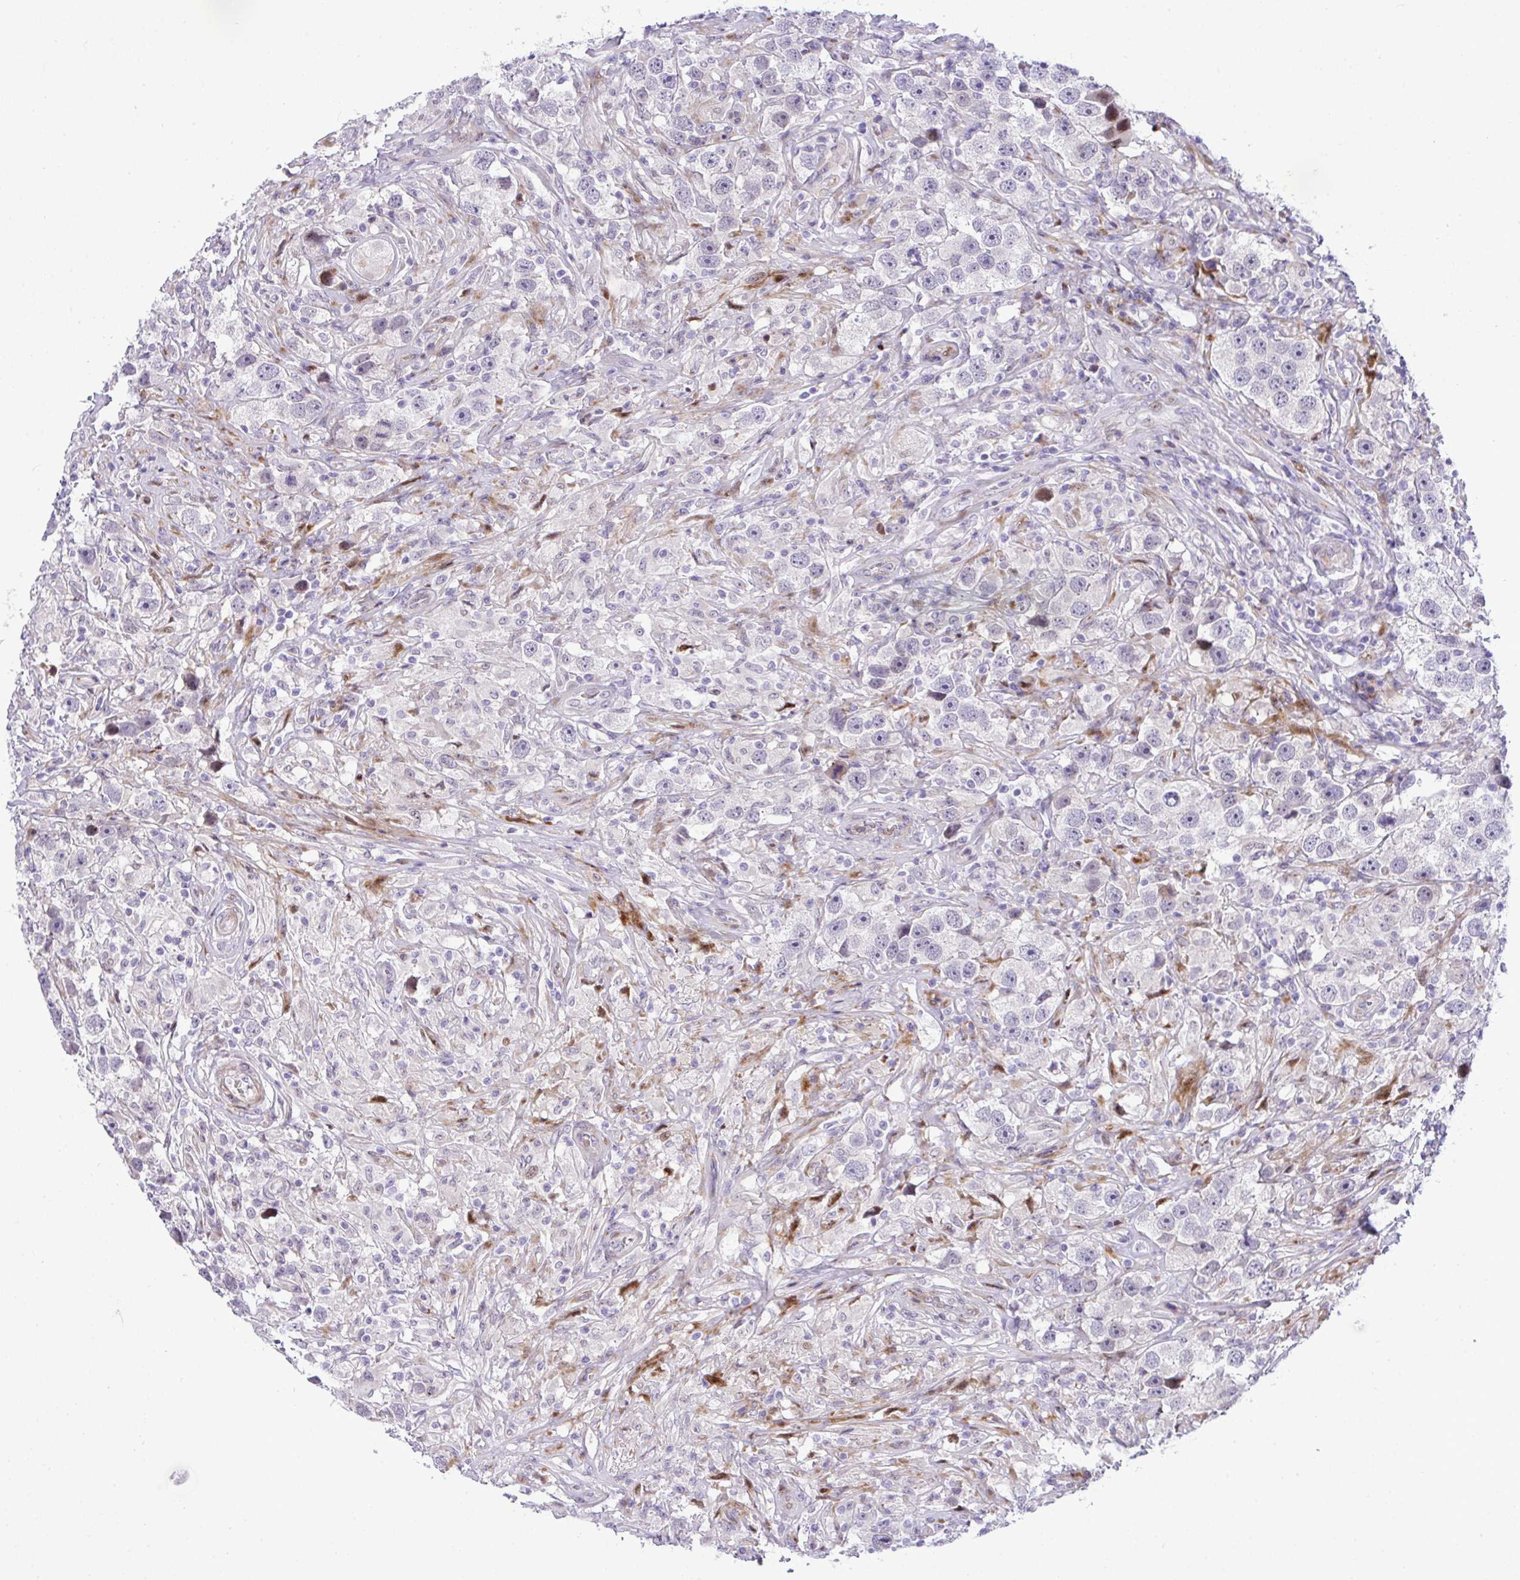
{"staining": {"intensity": "negative", "quantity": "none", "location": "none"}, "tissue": "testis cancer", "cell_type": "Tumor cells", "image_type": "cancer", "snomed": [{"axis": "morphology", "description": "Seminoma, NOS"}, {"axis": "topography", "description": "Testis"}], "caption": "High power microscopy micrograph of an immunohistochemistry (IHC) photomicrograph of testis cancer (seminoma), revealing no significant positivity in tumor cells.", "gene": "CASTOR2", "patient": {"sex": "male", "age": 49}}